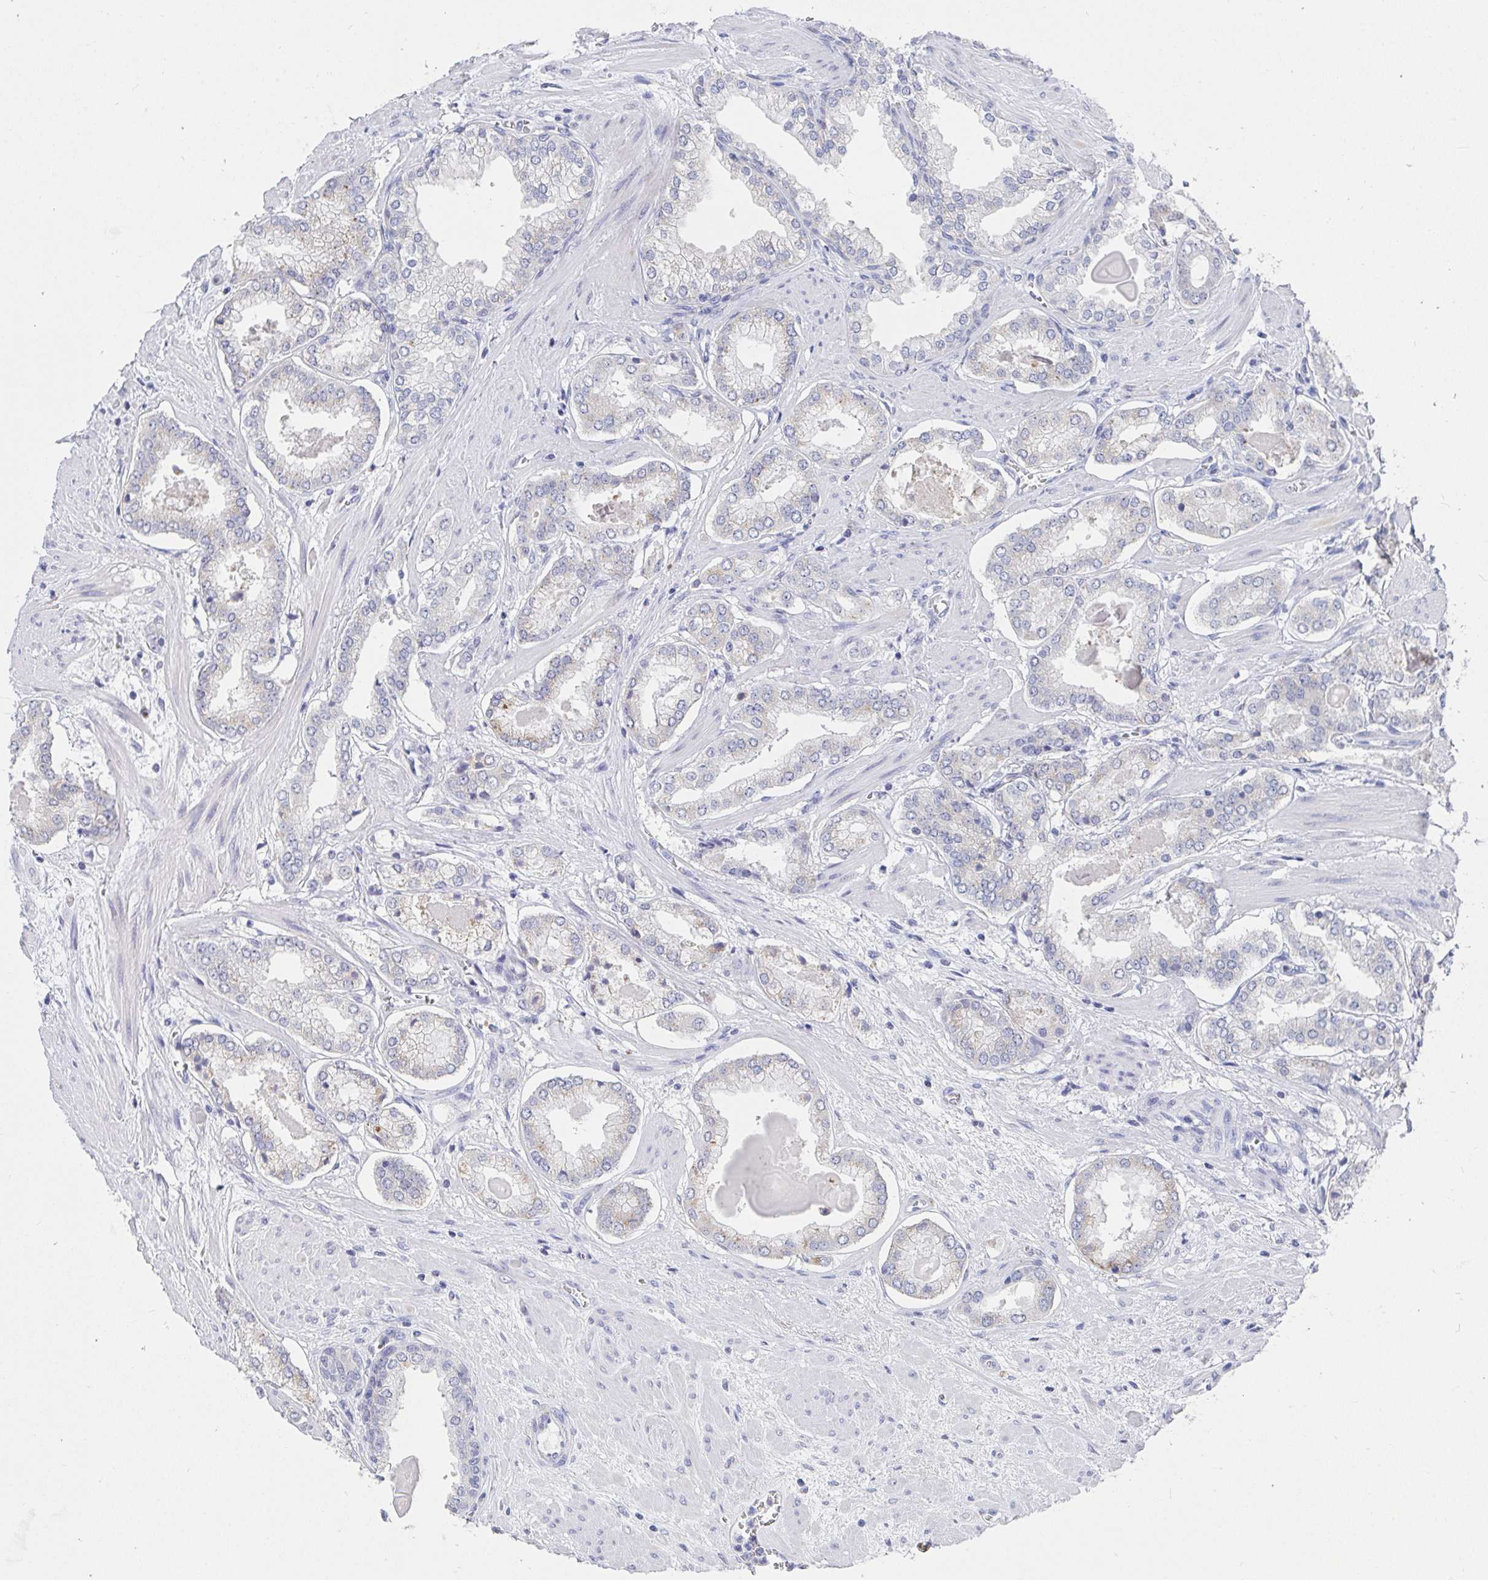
{"staining": {"intensity": "negative", "quantity": "none", "location": "none"}, "tissue": "prostate cancer", "cell_type": "Tumor cells", "image_type": "cancer", "snomed": [{"axis": "morphology", "description": "Adenocarcinoma, Low grade"}, {"axis": "topography", "description": "Prostate"}], "caption": "Tumor cells show no significant positivity in prostate cancer (adenocarcinoma (low-grade)).", "gene": "TAS2R39", "patient": {"sex": "male", "age": 64}}